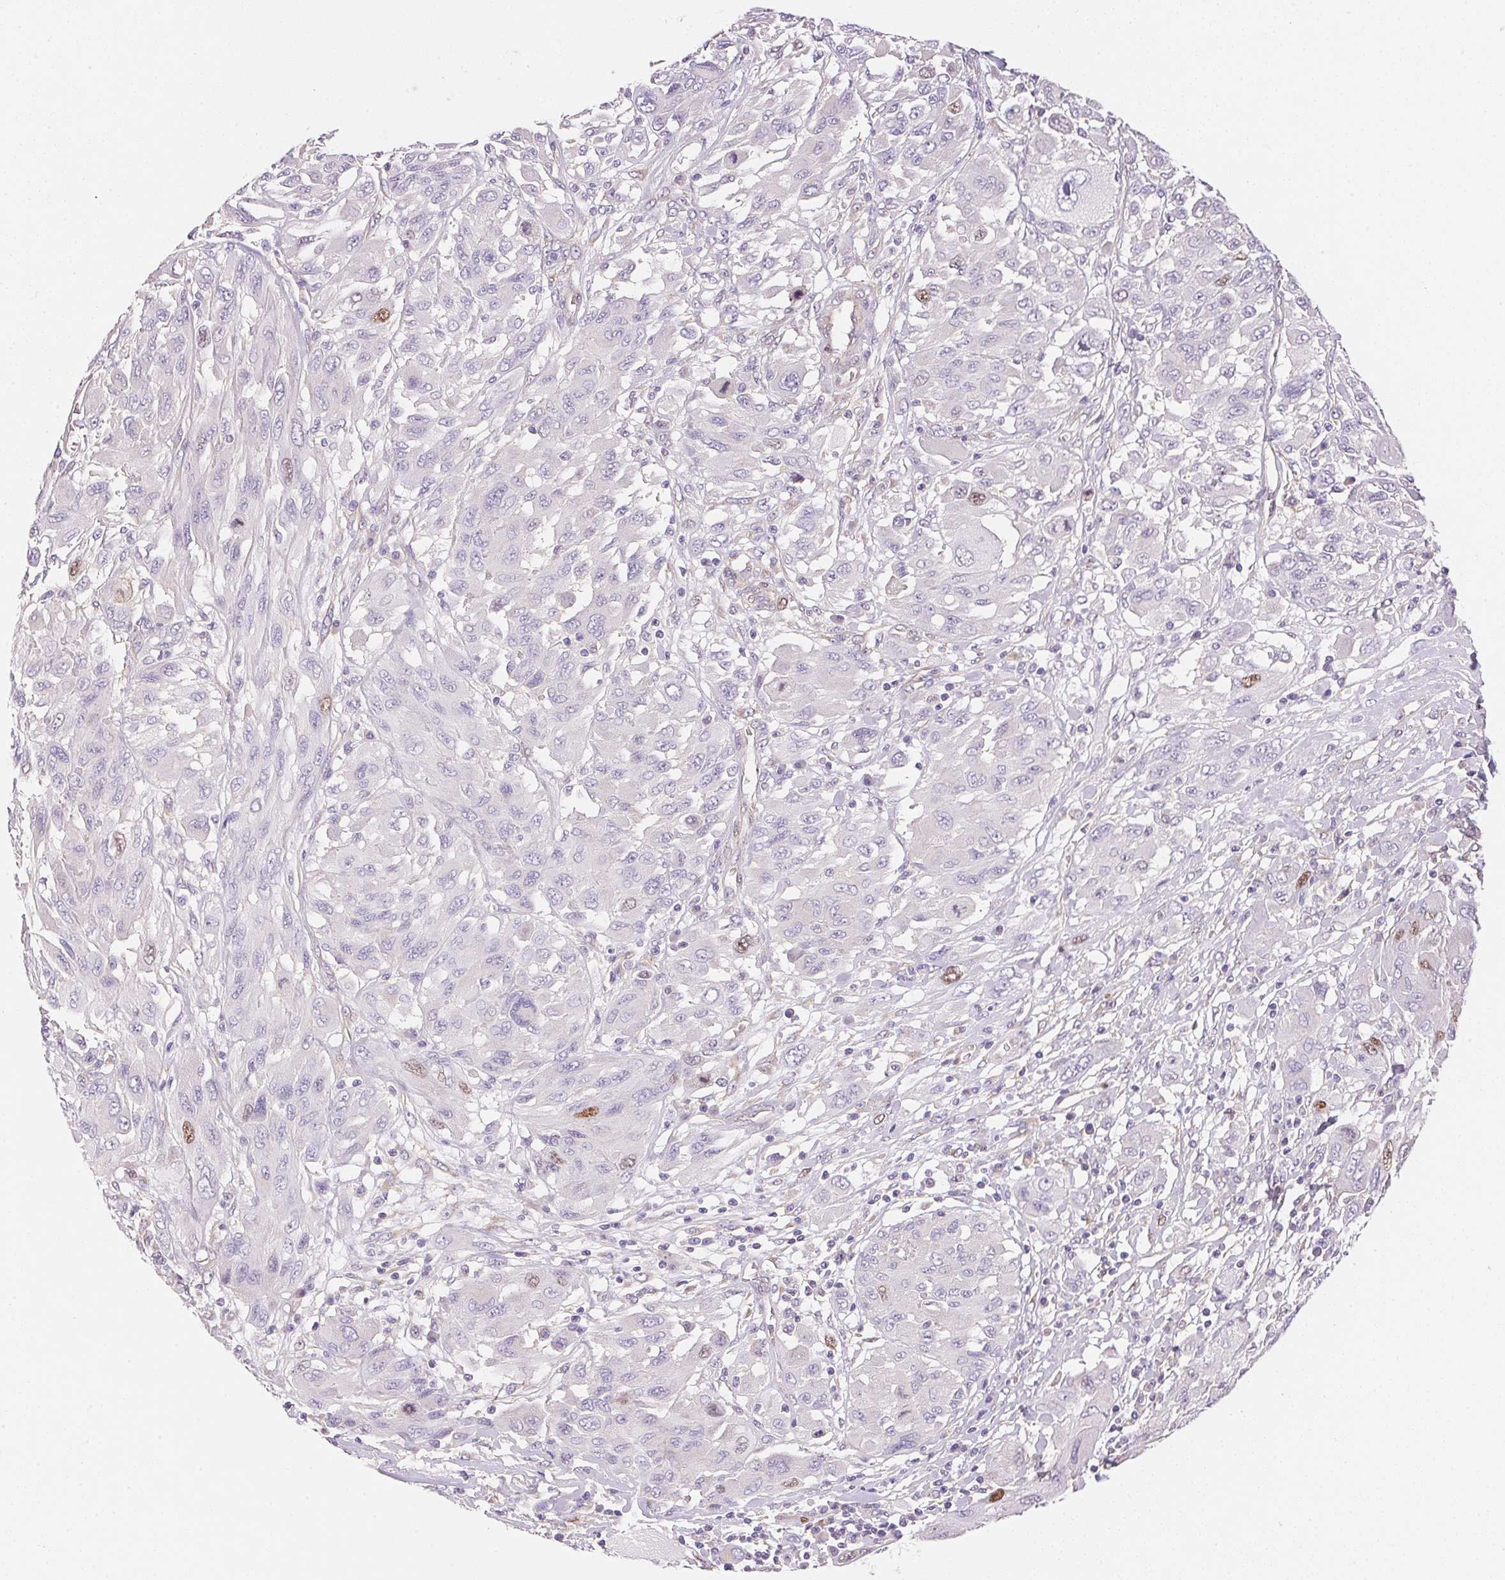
{"staining": {"intensity": "moderate", "quantity": "<25%", "location": "nuclear"}, "tissue": "melanoma", "cell_type": "Tumor cells", "image_type": "cancer", "snomed": [{"axis": "morphology", "description": "Malignant melanoma, NOS"}, {"axis": "topography", "description": "Skin"}], "caption": "The immunohistochemical stain shows moderate nuclear staining in tumor cells of melanoma tissue. (DAB (3,3'-diaminobenzidine) IHC with brightfield microscopy, high magnification).", "gene": "SMTN", "patient": {"sex": "female", "age": 91}}